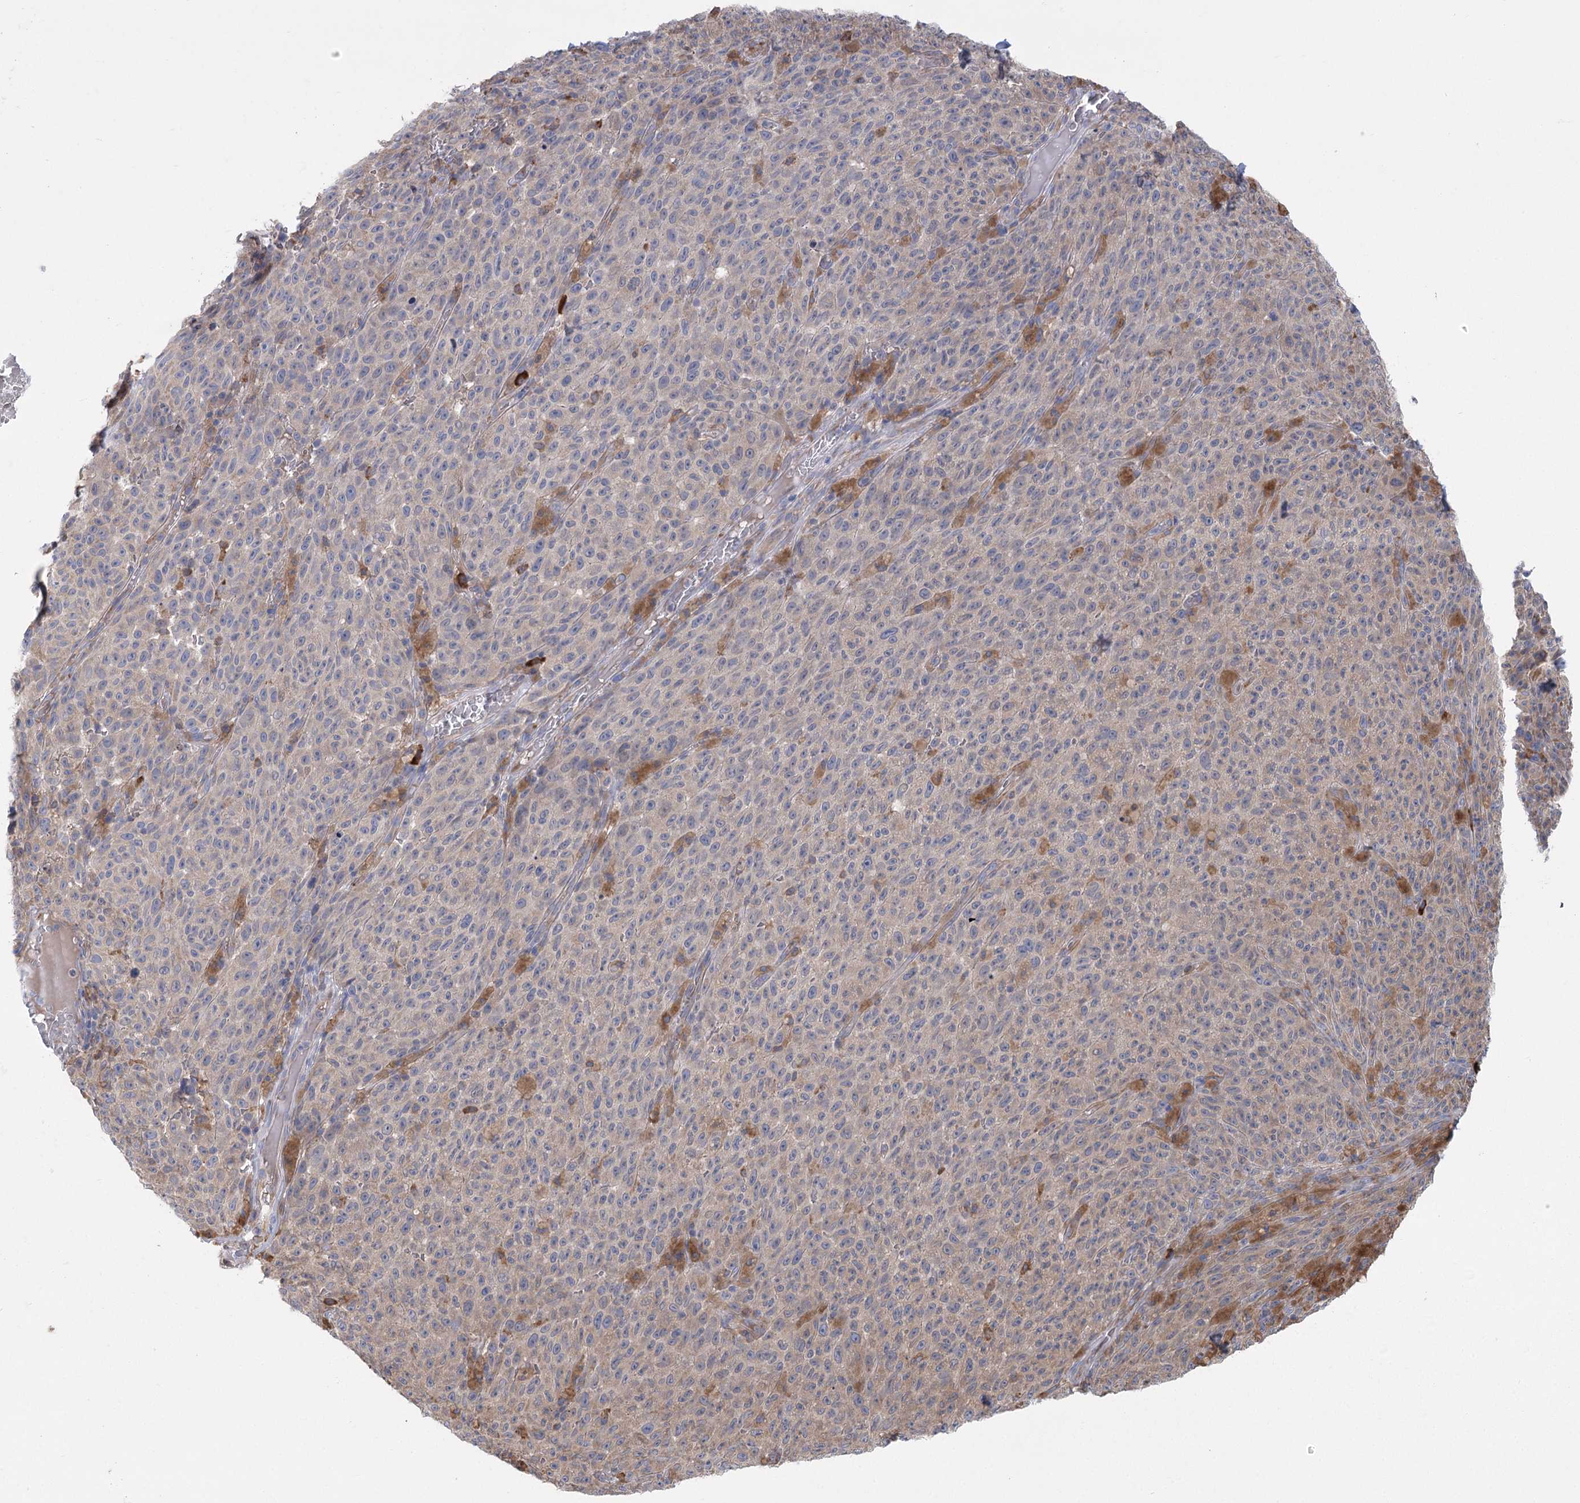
{"staining": {"intensity": "negative", "quantity": "none", "location": "none"}, "tissue": "melanoma", "cell_type": "Tumor cells", "image_type": "cancer", "snomed": [{"axis": "morphology", "description": "Malignant melanoma, NOS"}, {"axis": "topography", "description": "Skin"}], "caption": "Tumor cells show no significant protein staining in melanoma.", "gene": "METTL24", "patient": {"sex": "female", "age": 82}}